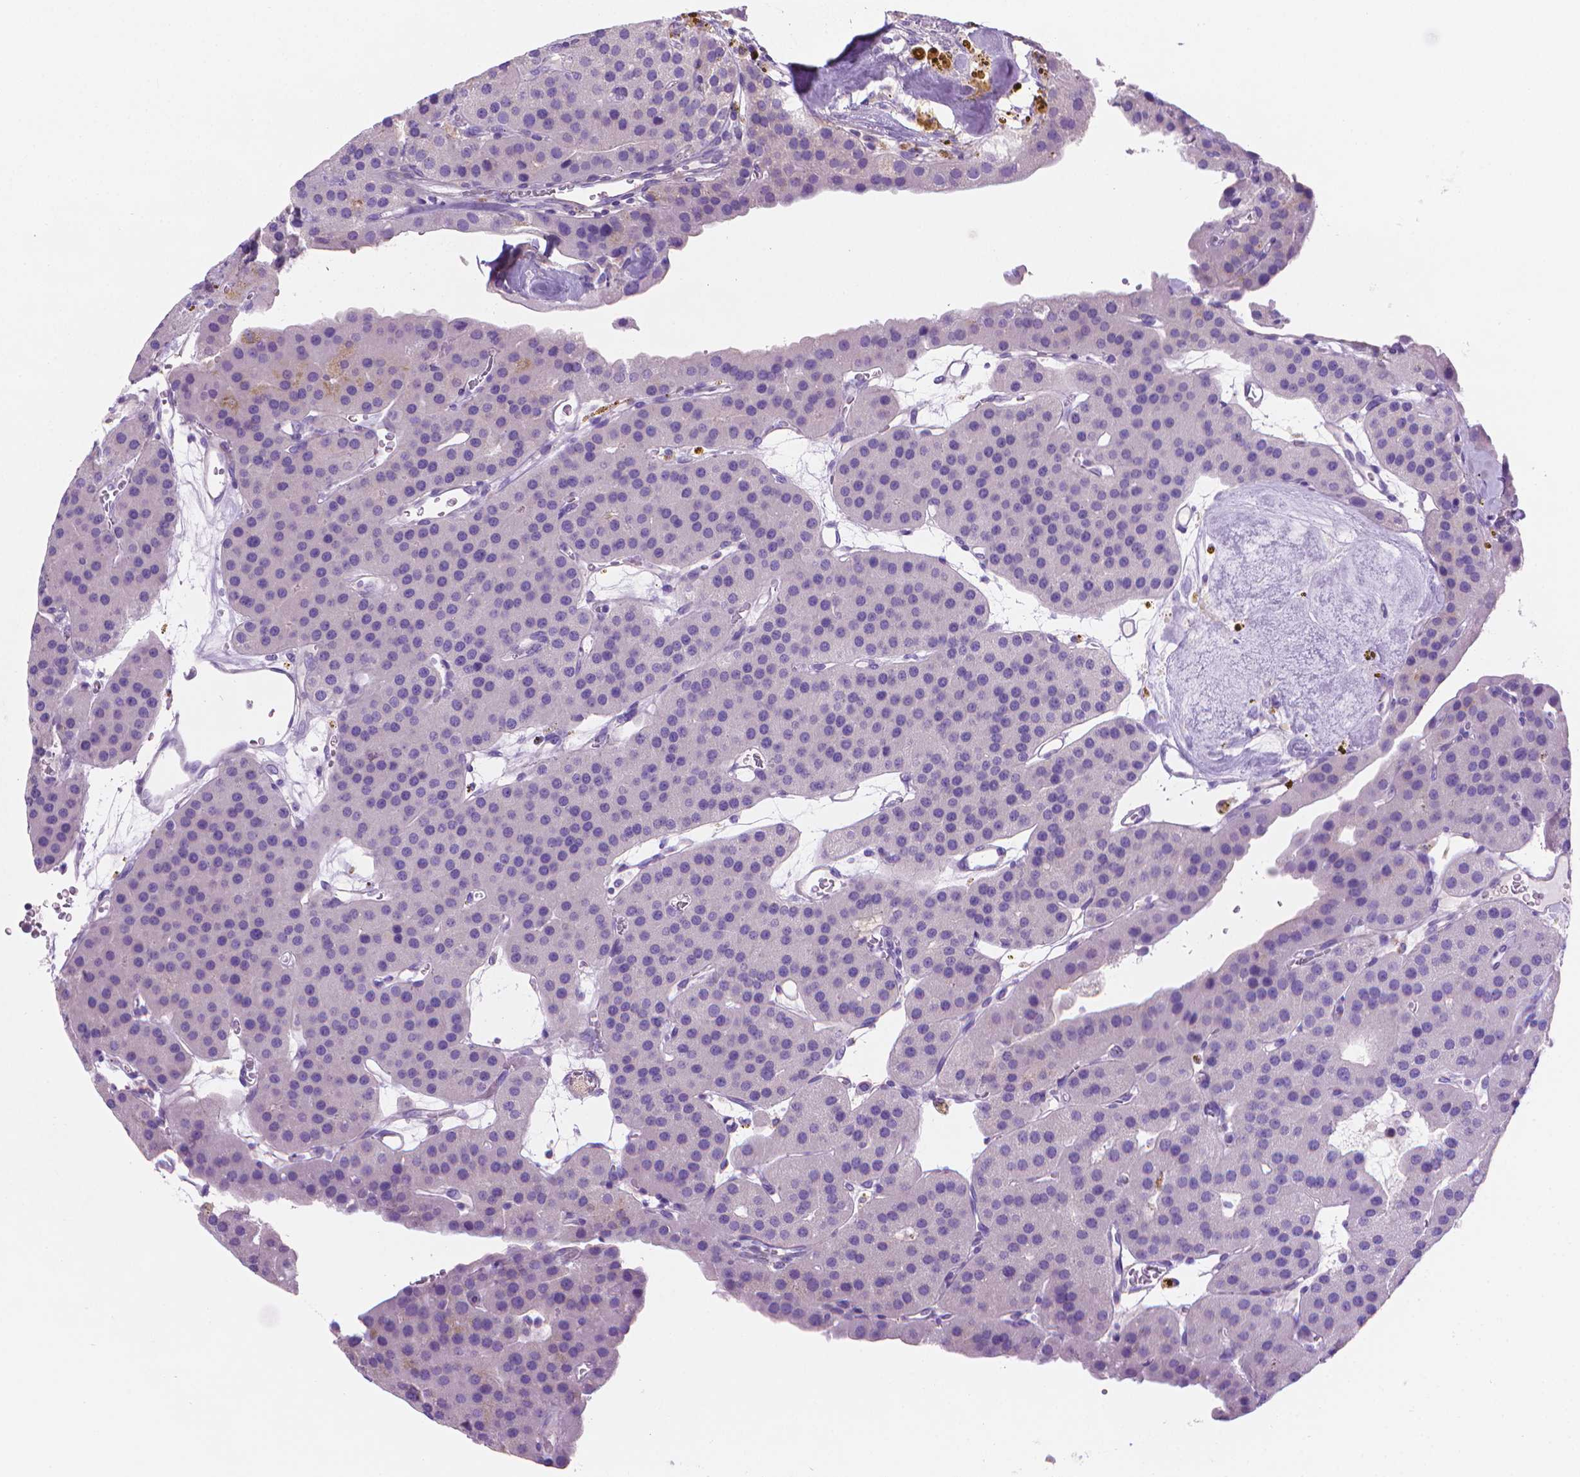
{"staining": {"intensity": "negative", "quantity": "none", "location": "none"}, "tissue": "parathyroid gland", "cell_type": "Glandular cells", "image_type": "normal", "snomed": [{"axis": "morphology", "description": "Normal tissue, NOS"}, {"axis": "morphology", "description": "Adenoma, NOS"}, {"axis": "topography", "description": "Parathyroid gland"}], "caption": "The immunohistochemistry (IHC) histopathology image has no significant positivity in glandular cells of parathyroid gland.", "gene": "FASN", "patient": {"sex": "female", "age": 86}}